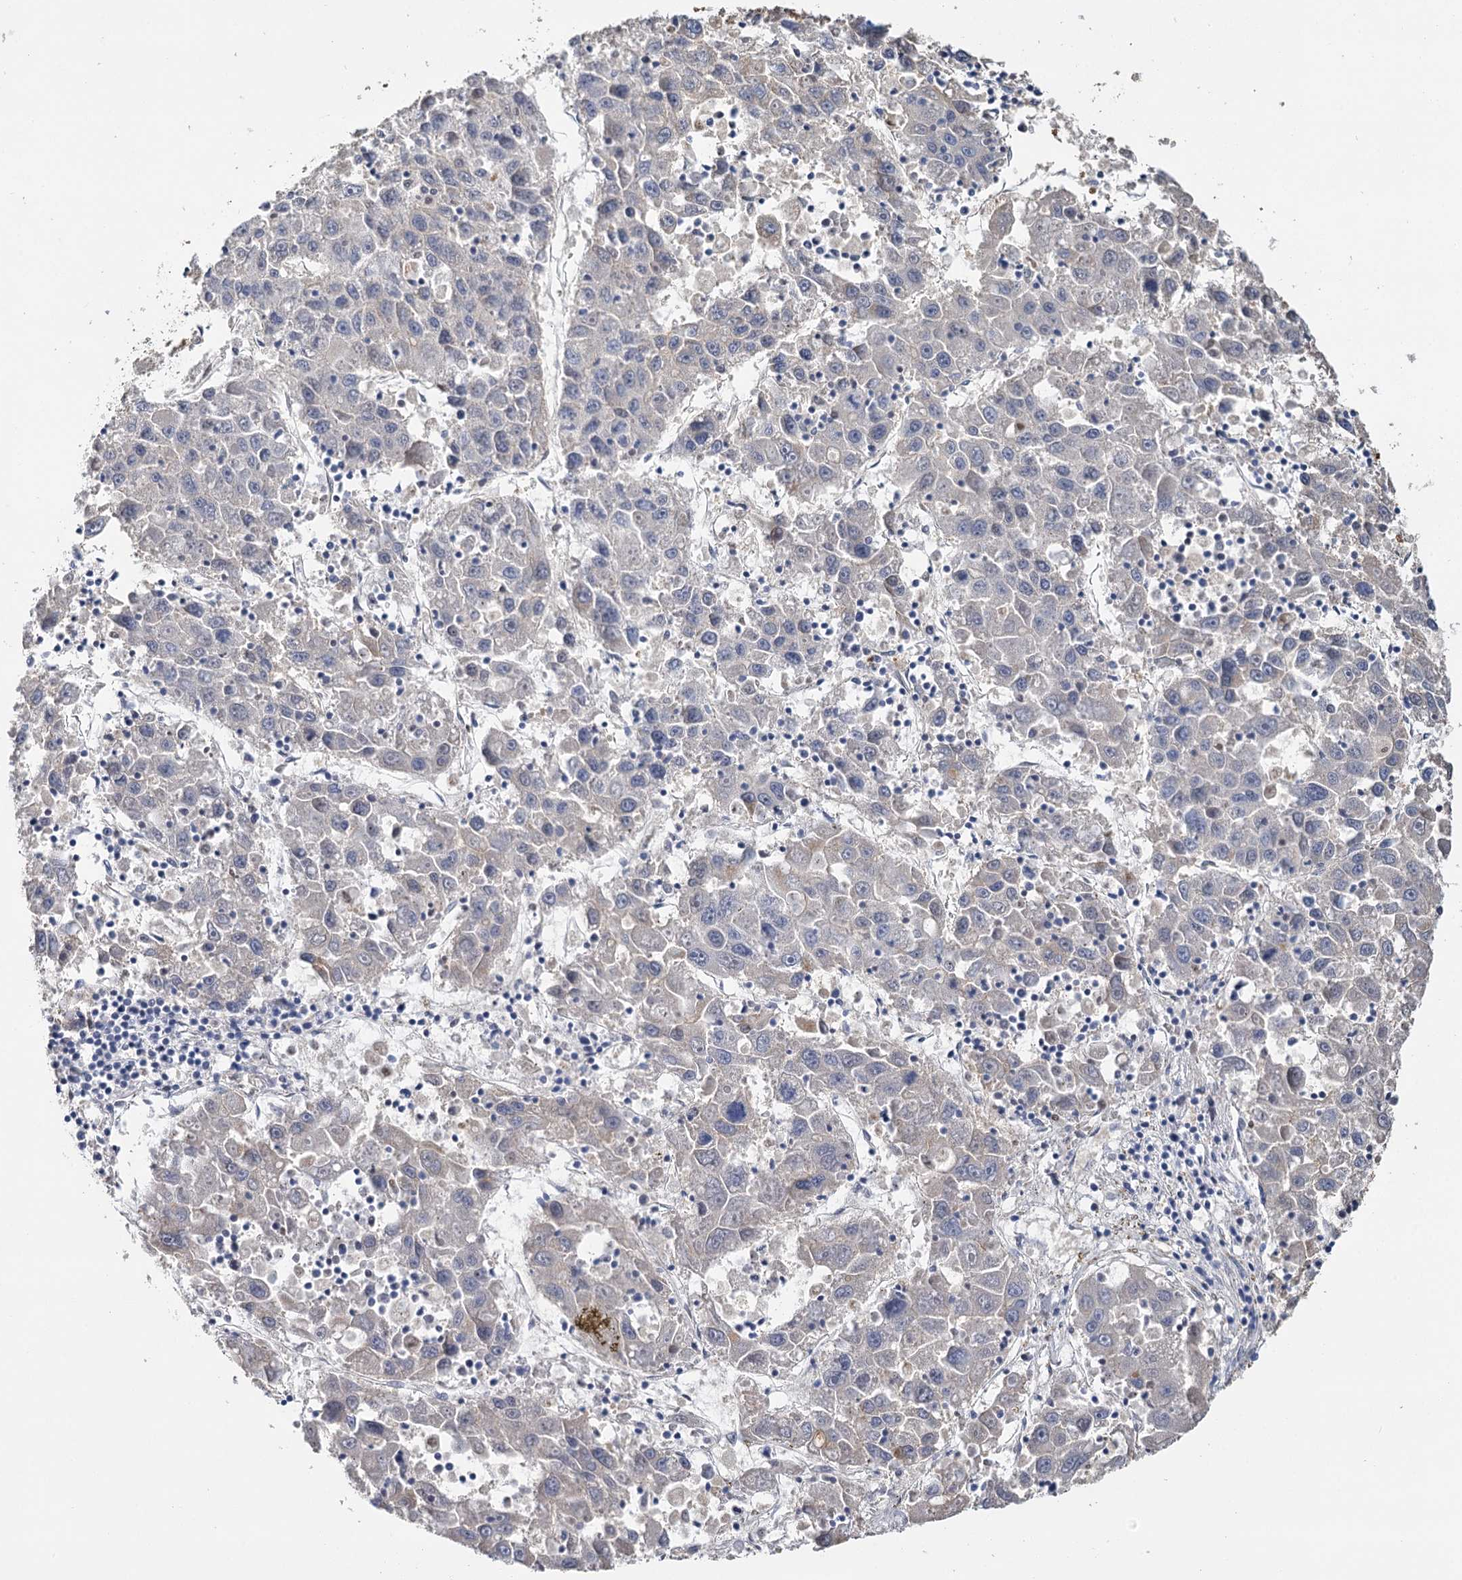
{"staining": {"intensity": "negative", "quantity": "none", "location": "none"}, "tissue": "liver cancer", "cell_type": "Tumor cells", "image_type": "cancer", "snomed": [{"axis": "morphology", "description": "Carcinoma, Hepatocellular, NOS"}, {"axis": "topography", "description": "Liver"}], "caption": "Hepatocellular carcinoma (liver) was stained to show a protein in brown. There is no significant staining in tumor cells. (IHC, brightfield microscopy, high magnification).", "gene": "IGSF3", "patient": {"sex": "male", "age": 49}}